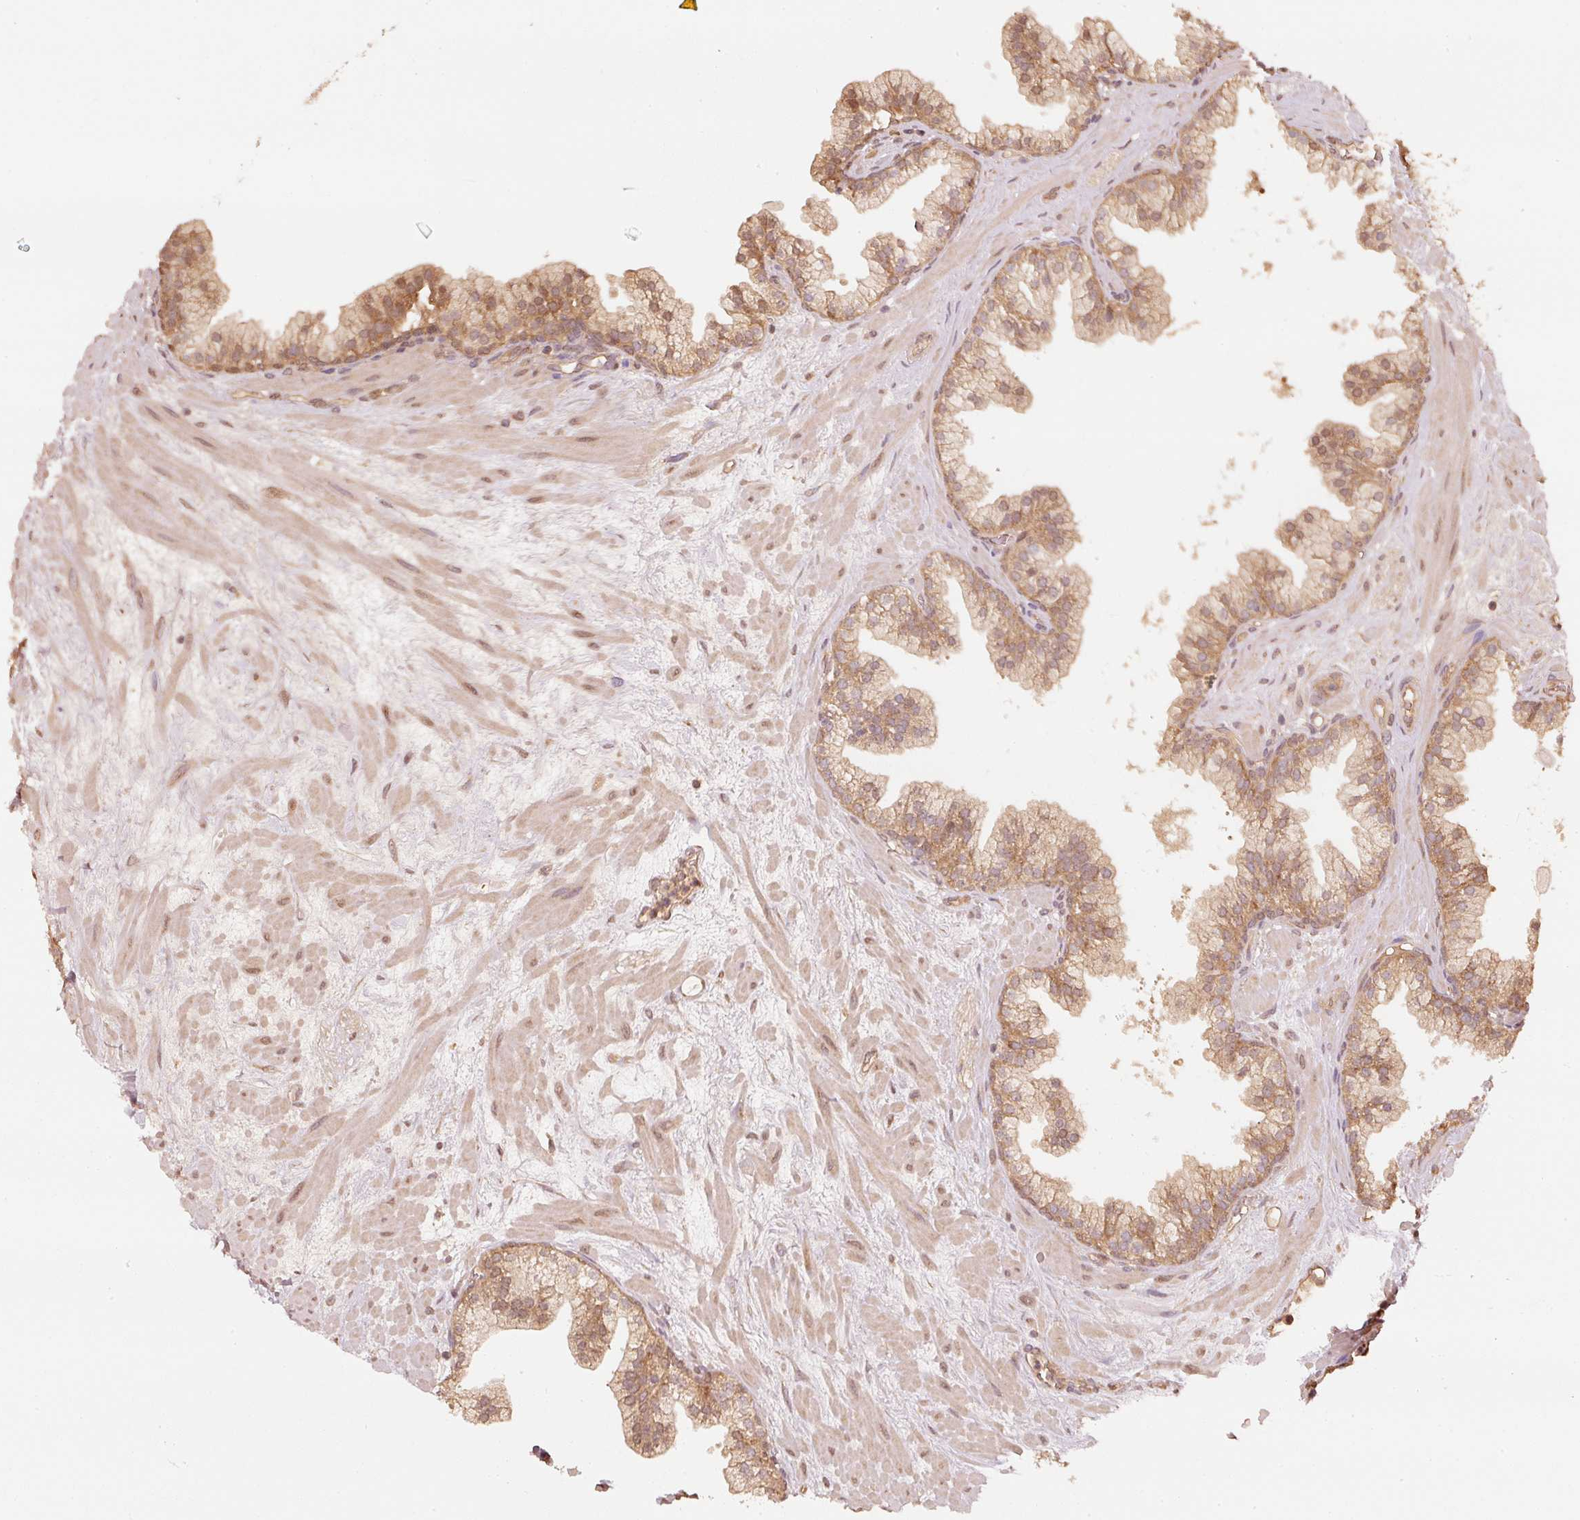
{"staining": {"intensity": "moderate", "quantity": ">75%", "location": "cytoplasmic/membranous"}, "tissue": "prostate", "cell_type": "Glandular cells", "image_type": "normal", "snomed": [{"axis": "morphology", "description": "Normal tissue, NOS"}, {"axis": "topography", "description": "Prostate"}, {"axis": "topography", "description": "Peripheral nerve tissue"}], "caption": "High-power microscopy captured an IHC photomicrograph of normal prostate, revealing moderate cytoplasmic/membranous staining in about >75% of glandular cells.", "gene": "STAU1", "patient": {"sex": "male", "age": 61}}